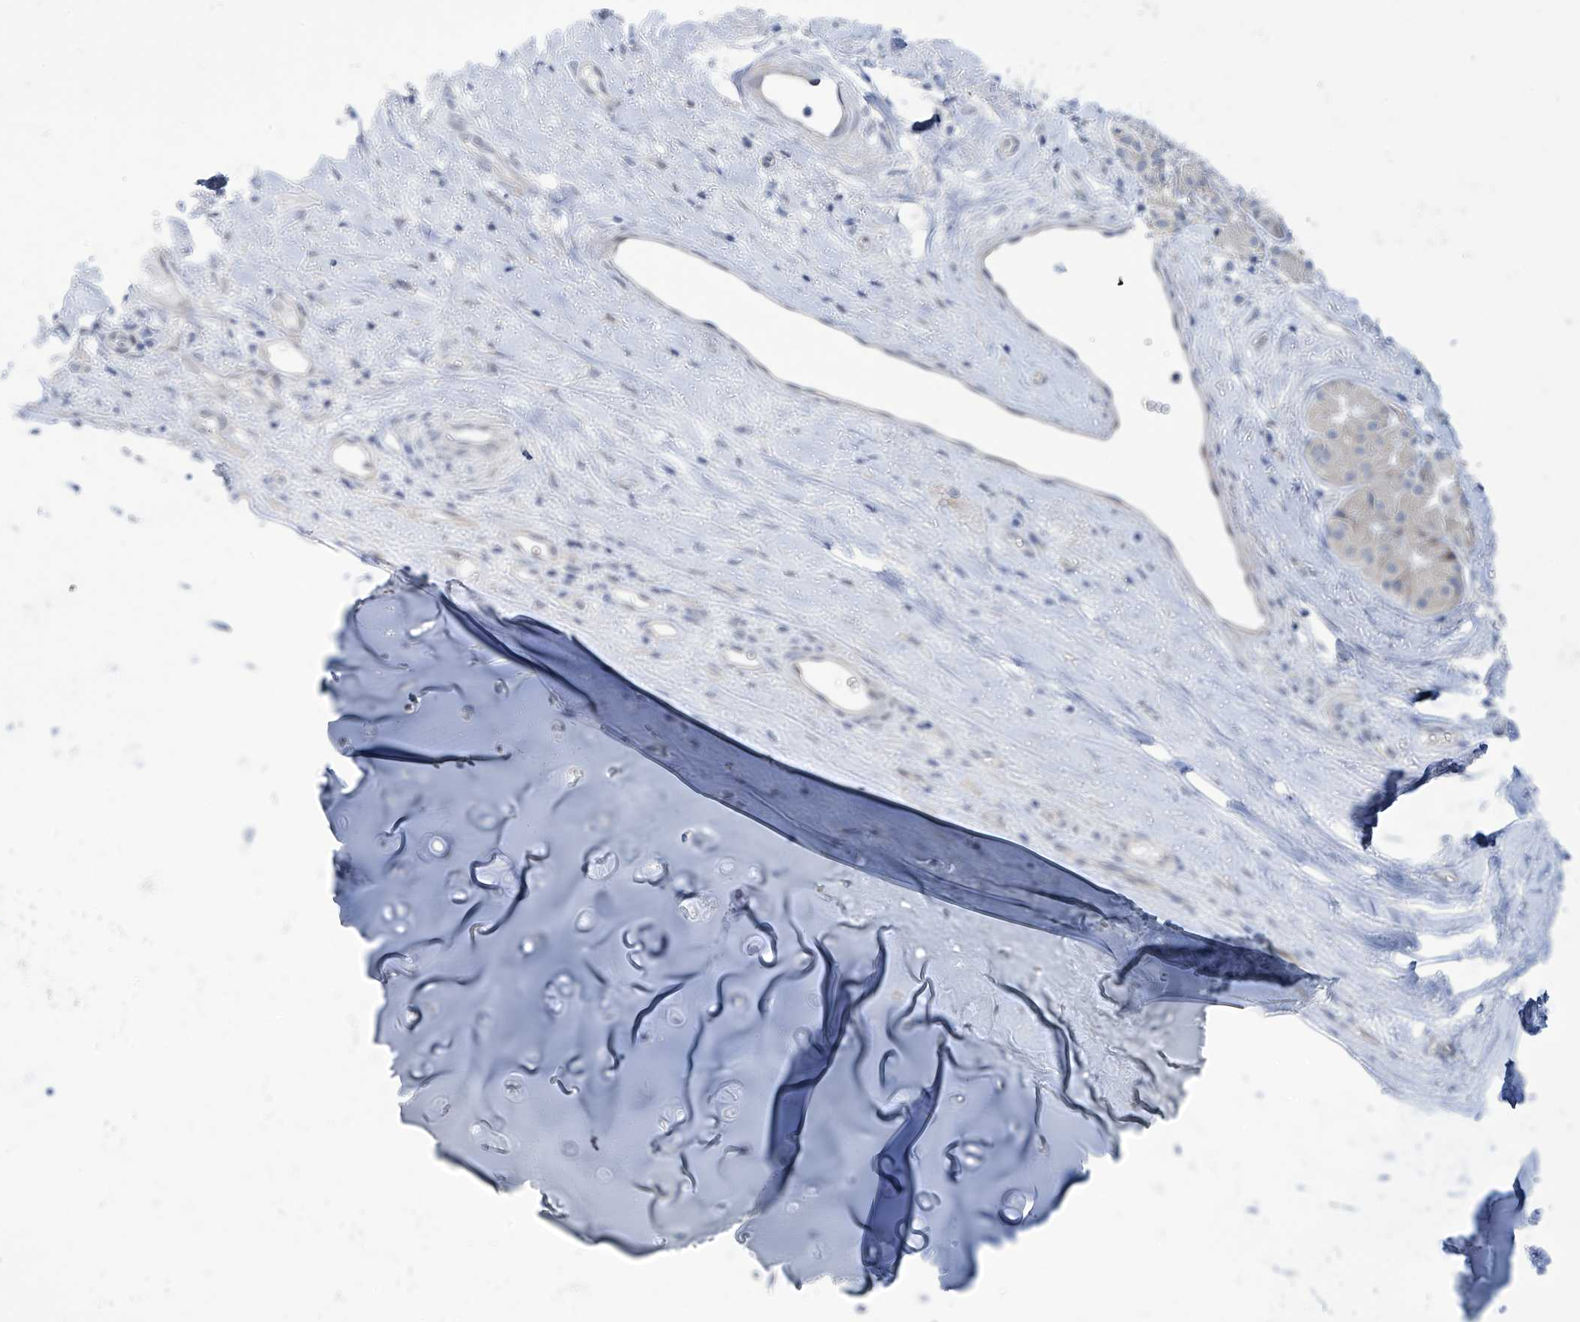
{"staining": {"intensity": "negative", "quantity": "none", "location": "none"}, "tissue": "adipose tissue", "cell_type": "Adipocytes", "image_type": "normal", "snomed": [{"axis": "morphology", "description": "Normal tissue, NOS"}, {"axis": "morphology", "description": "Basal cell carcinoma"}, {"axis": "topography", "description": "Cartilage tissue"}, {"axis": "topography", "description": "Nasopharynx"}, {"axis": "topography", "description": "Oral tissue"}], "caption": "IHC of normal adipose tissue shows no positivity in adipocytes.", "gene": "TRIM60", "patient": {"sex": "female", "age": 77}}